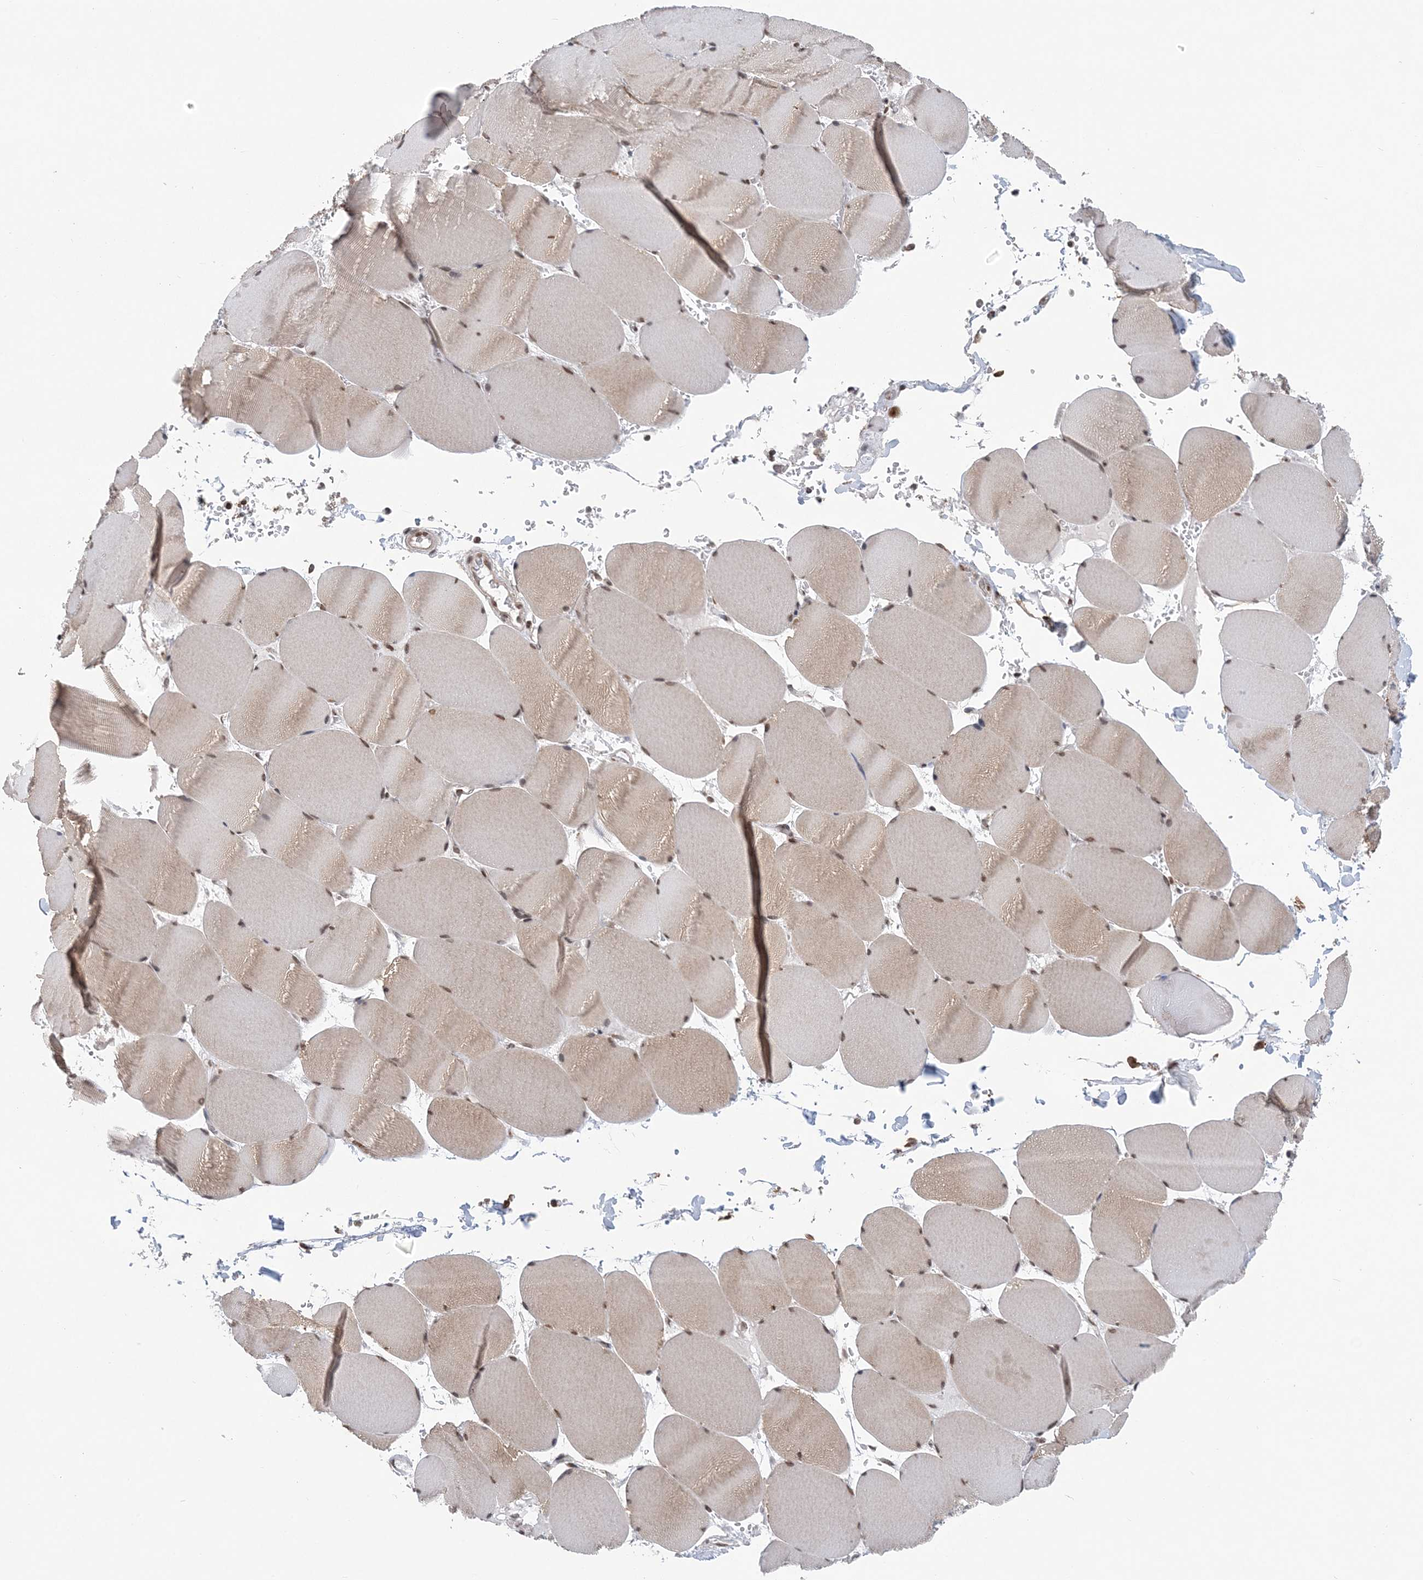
{"staining": {"intensity": "moderate", "quantity": ">75%", "location": "nuclear"}, "tissue": "skeletal muscle", "cell_type": "Myocytes", "image_type": "normal", "snomed": [{"axis": "morphology", "description": "Normal tissue, NOS"}, {"axis": "topography", "description": "Skeletal muscle"}, {"axis": "topography", "description": "Head-Neck"}], "caption": "Immunohistochemical staining of normal skeletal muscle reveals moderate nuclear protein positivity in about >75% of myocytes. (DAB (3,3'-diaminobenzidine) = brown stain, brightfield microscopy at high magnification).", "gene": "CCDC152", "patient": {"sex": "male", "age": 66}}